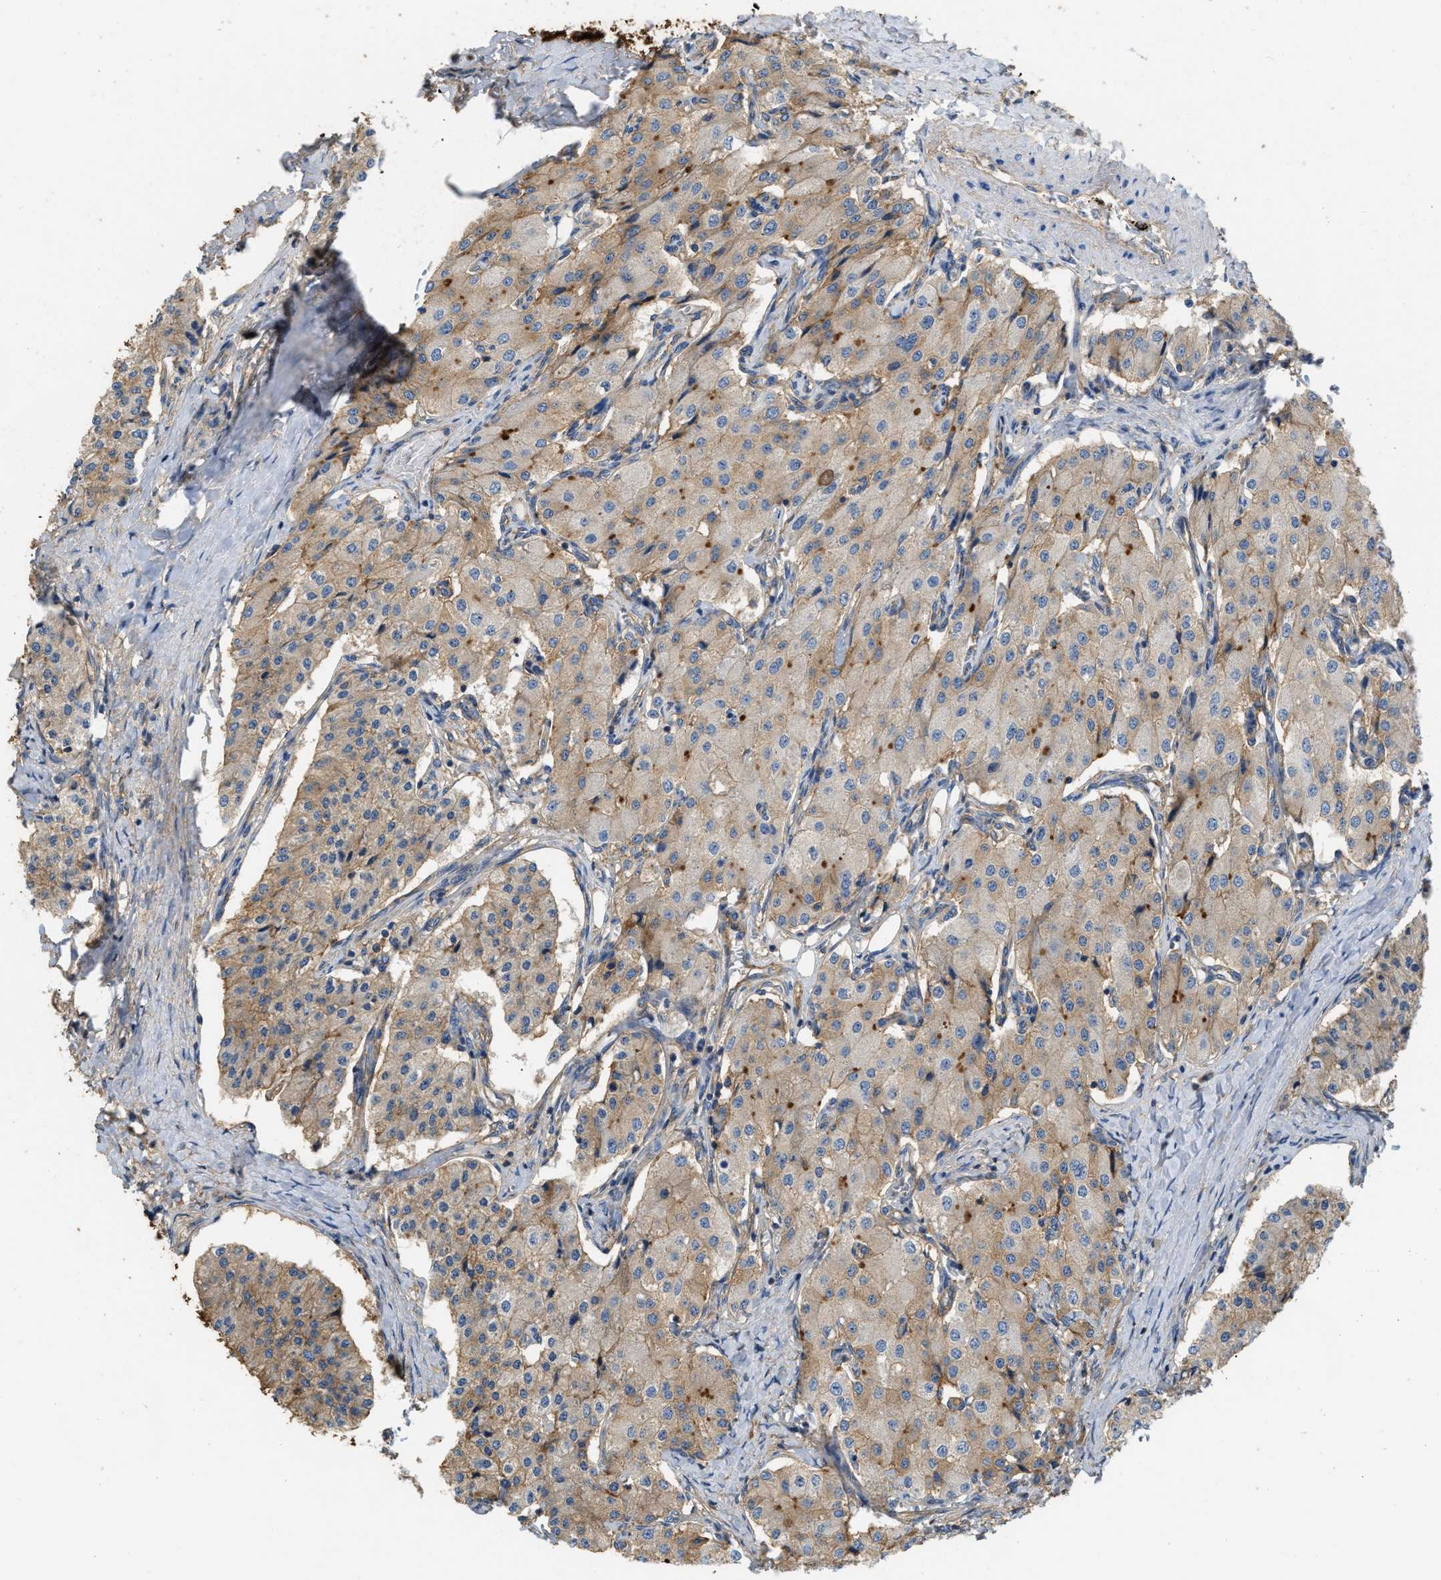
{"staining": {"intensity": "moderate", "quantity": ">75%", "location": "cytoplasmic/membranous"}, "tissue": "carcinoid", "cell_type": "Tumor cells", "image_type": "cancer", "snomed": [{"axis": "morphology", "description": "Carcinoid, malignant, NOS"}, {"axis": "topography", "description": "Colon"}], "caption": "Immunohistochemical staining of human carcinoid demonstrates medium levels of moderate cytoplasmic/membranous positivity in about >75% of tumor cells.", "gene": "GNB4", "patient": {"sex": "female", "age": 52}}